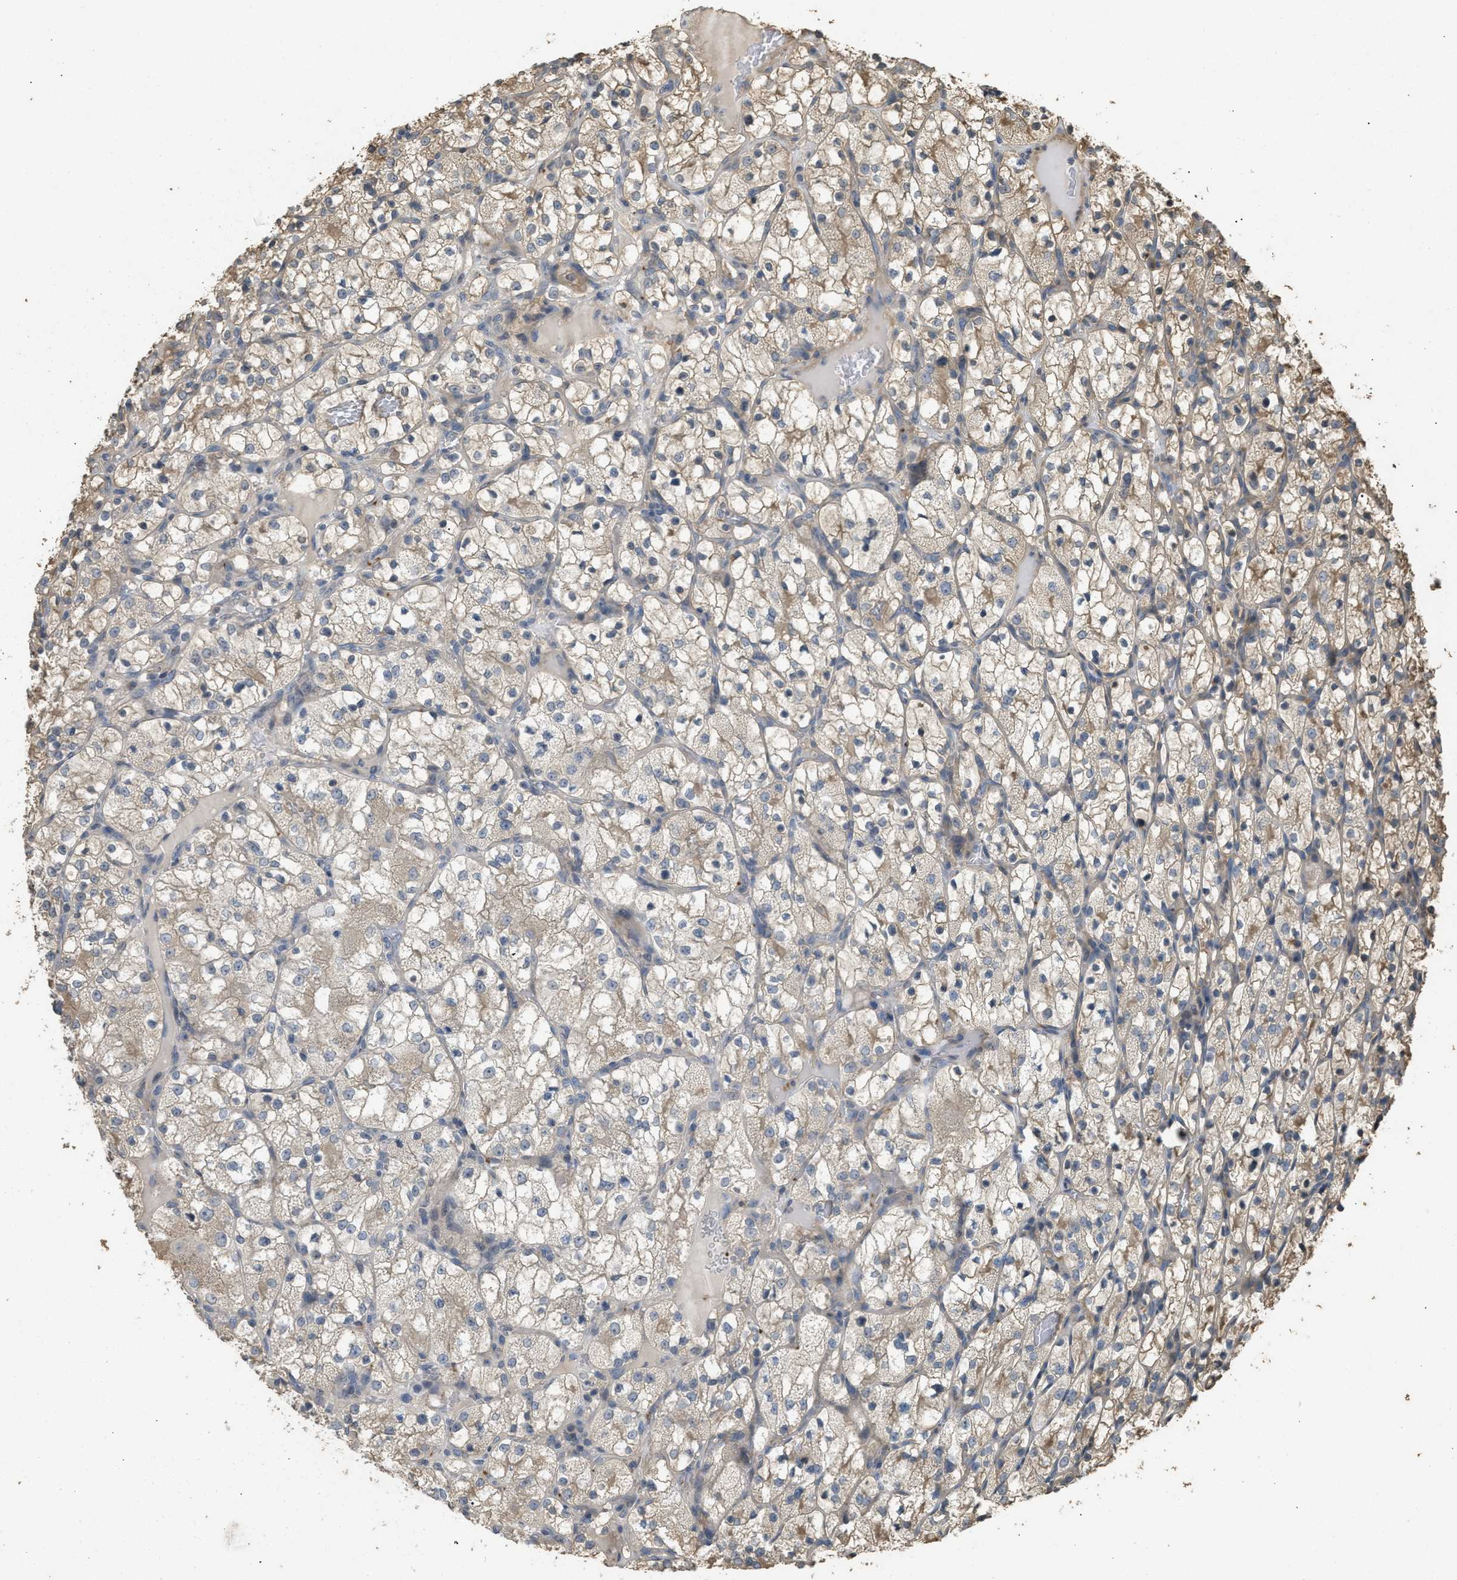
{"staining": {"intensity": "weak", "quantity": "25%-75%", "location": "cytoplasmic/membranous"}, "tissue": "renal cancer", "cell_type": "Tumor cells", "image_type": "cancer", "snomed": [{"axis": "morphology", "description": "Adenocarcinoma, NOS"}, {"axis": "topography", "description": "Kidney"}], "caption": "The histopathology image exhibits immunohistochemical staining of adenocarcinoma (renal). There is weak cytoplasmic/membranous staining is appreciated in about 25%-75% of tumor cells.", "gene": "ARHGDIA", "patient": {"sex": "female", "age": 69}}